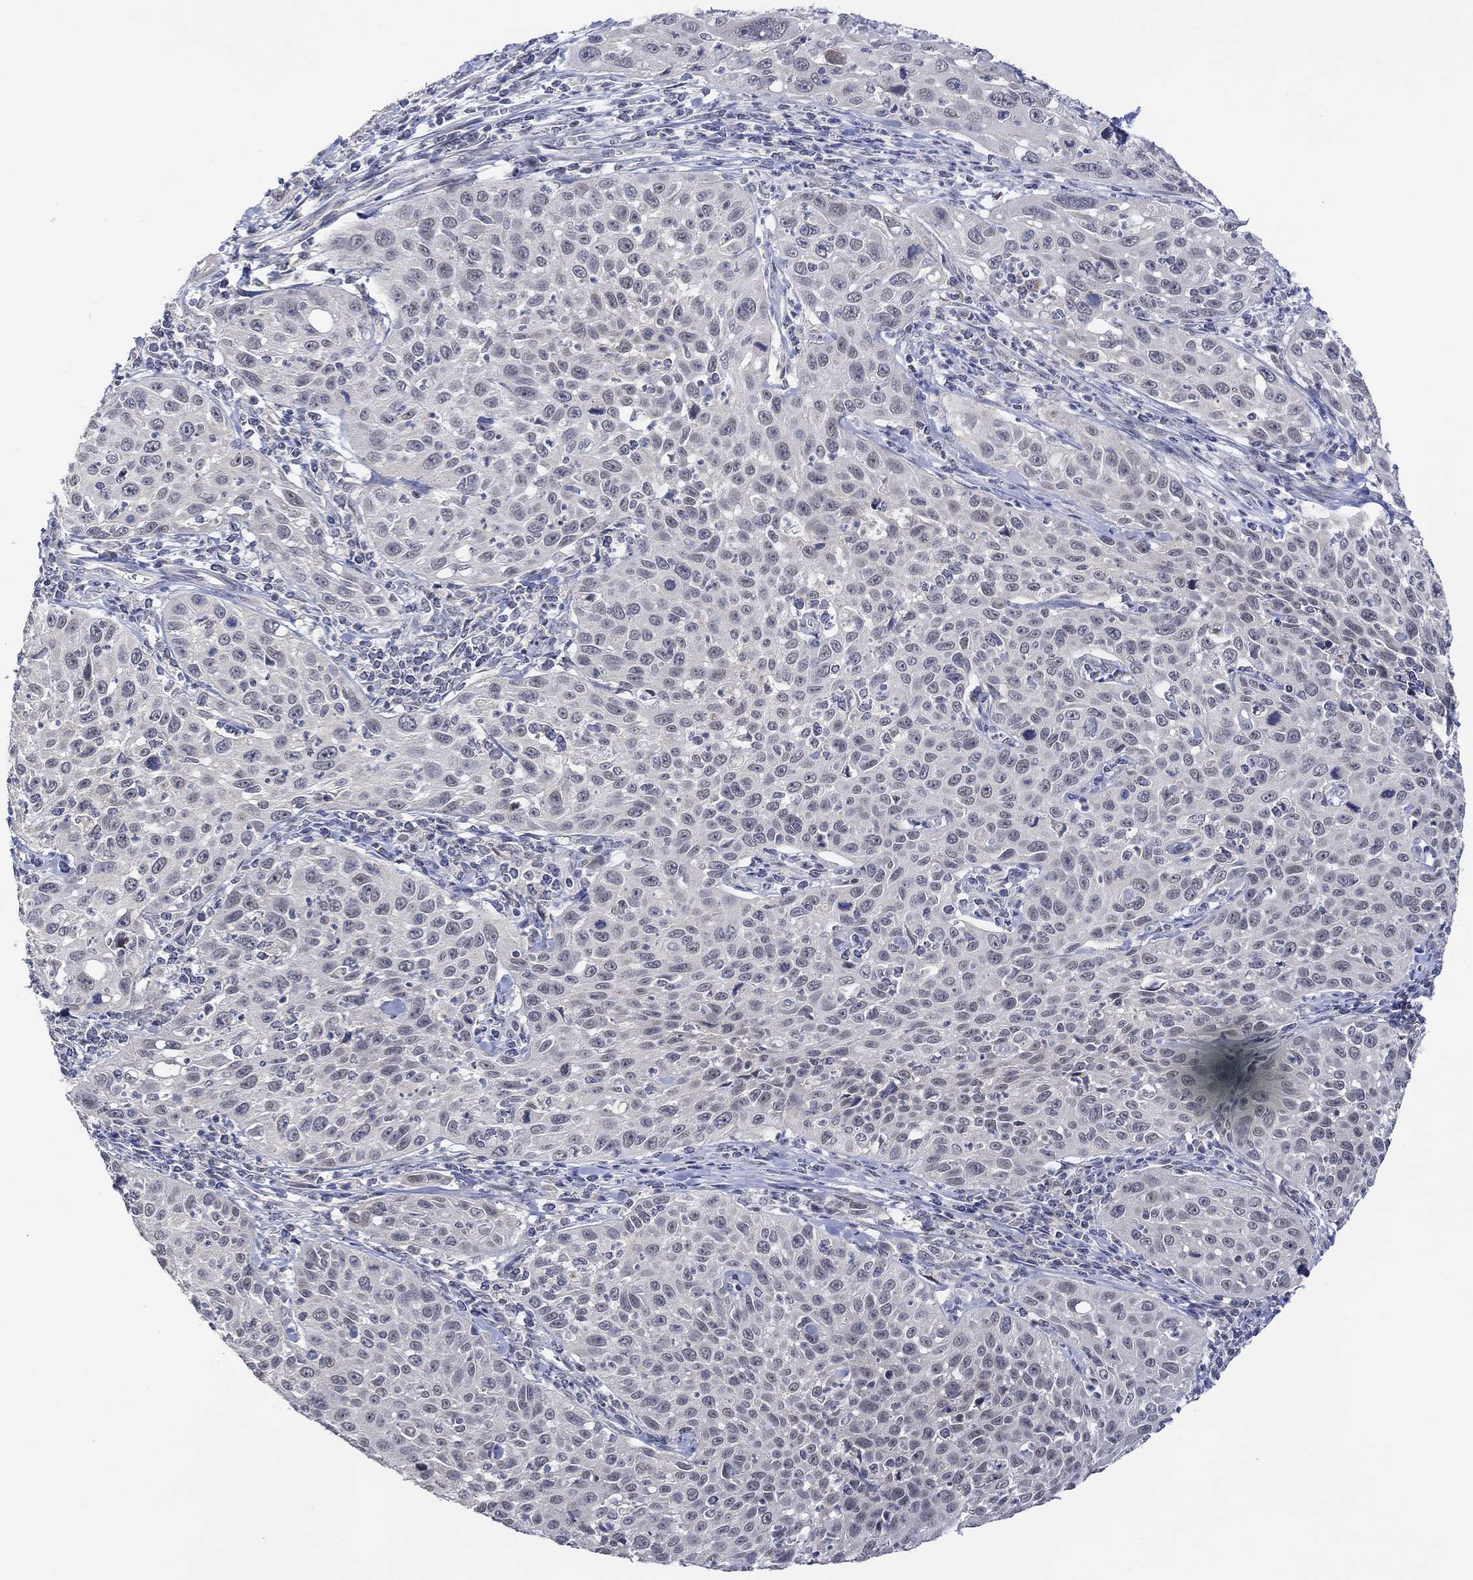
{"staining": {"intensity": "negative", "quantity": "none", "location": "none"}, "tissue": "cervical cancer", "cell_type": "Tumor cells", "image_type": "cancer", "snomed": [{"axis": "morphology", "description": "Squamous cell carcinoma, NOS"}, {"axis": "topography", "description": "Cervix"}], "caption": "Human cervical cancer (squamous cell carcinoma) stained for a protein using immunohistochemistry (IHC) exhibits no expression in tumor cells.", "gene": "SLC48A1", "patient": {"sex": "female", "age": 26}}